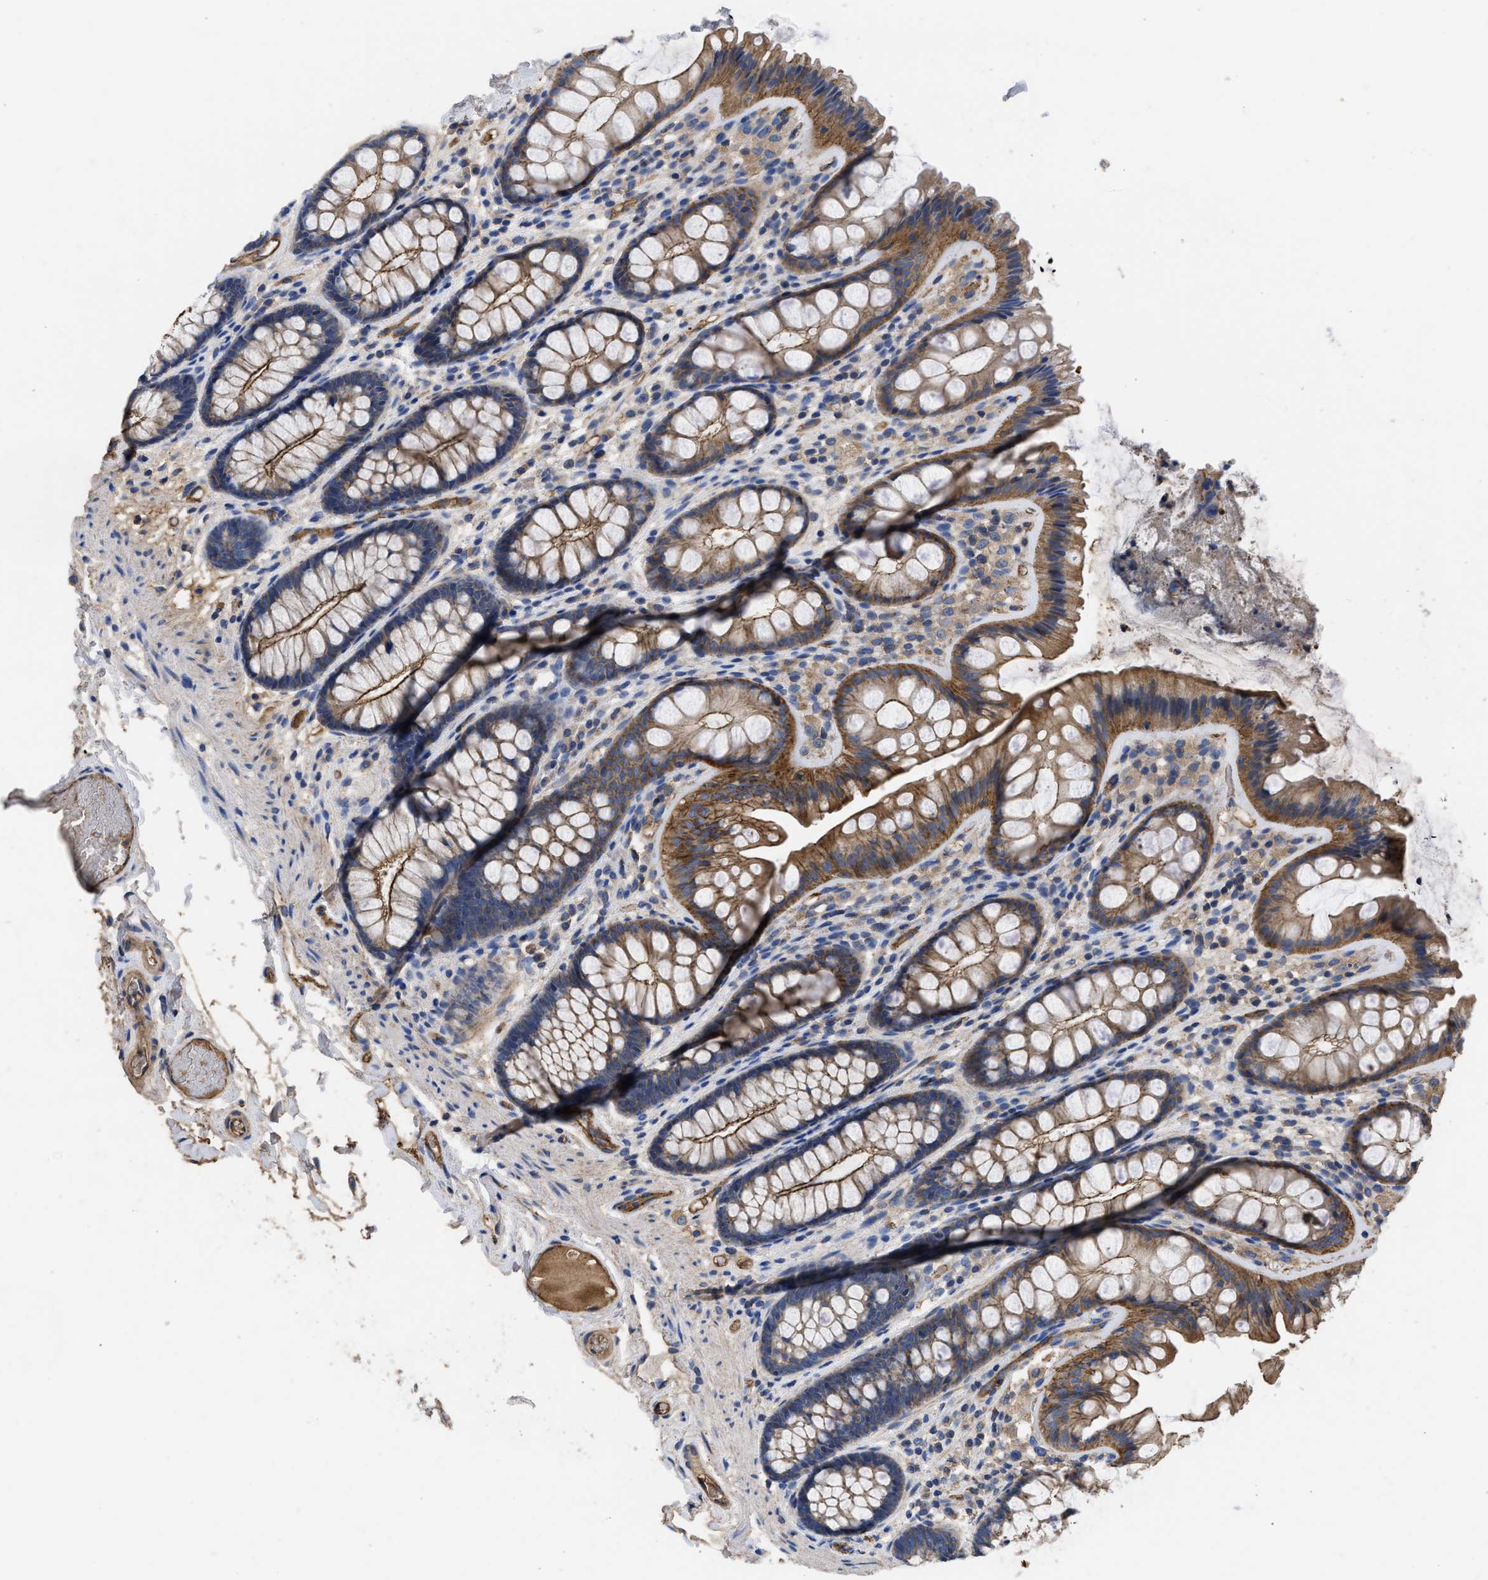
{"staining": {"intensity": "strong", "quantity": ">75%", "location": "cytoplasmic/membranous"}, "tissue": "colon", "cell_type": "Endothelial cells", "image_type": "normal", "snomed": [{"axis": "morphology", "description": "Normal tissue, NOS"}, {"axis": "topography", "description": "Colon"}], "caption": "Human colon stained with a protein marker exhibits strong staining in endothelial cells.", "gene": "USP4", "patient": {"sex": "female", "age": 56}}